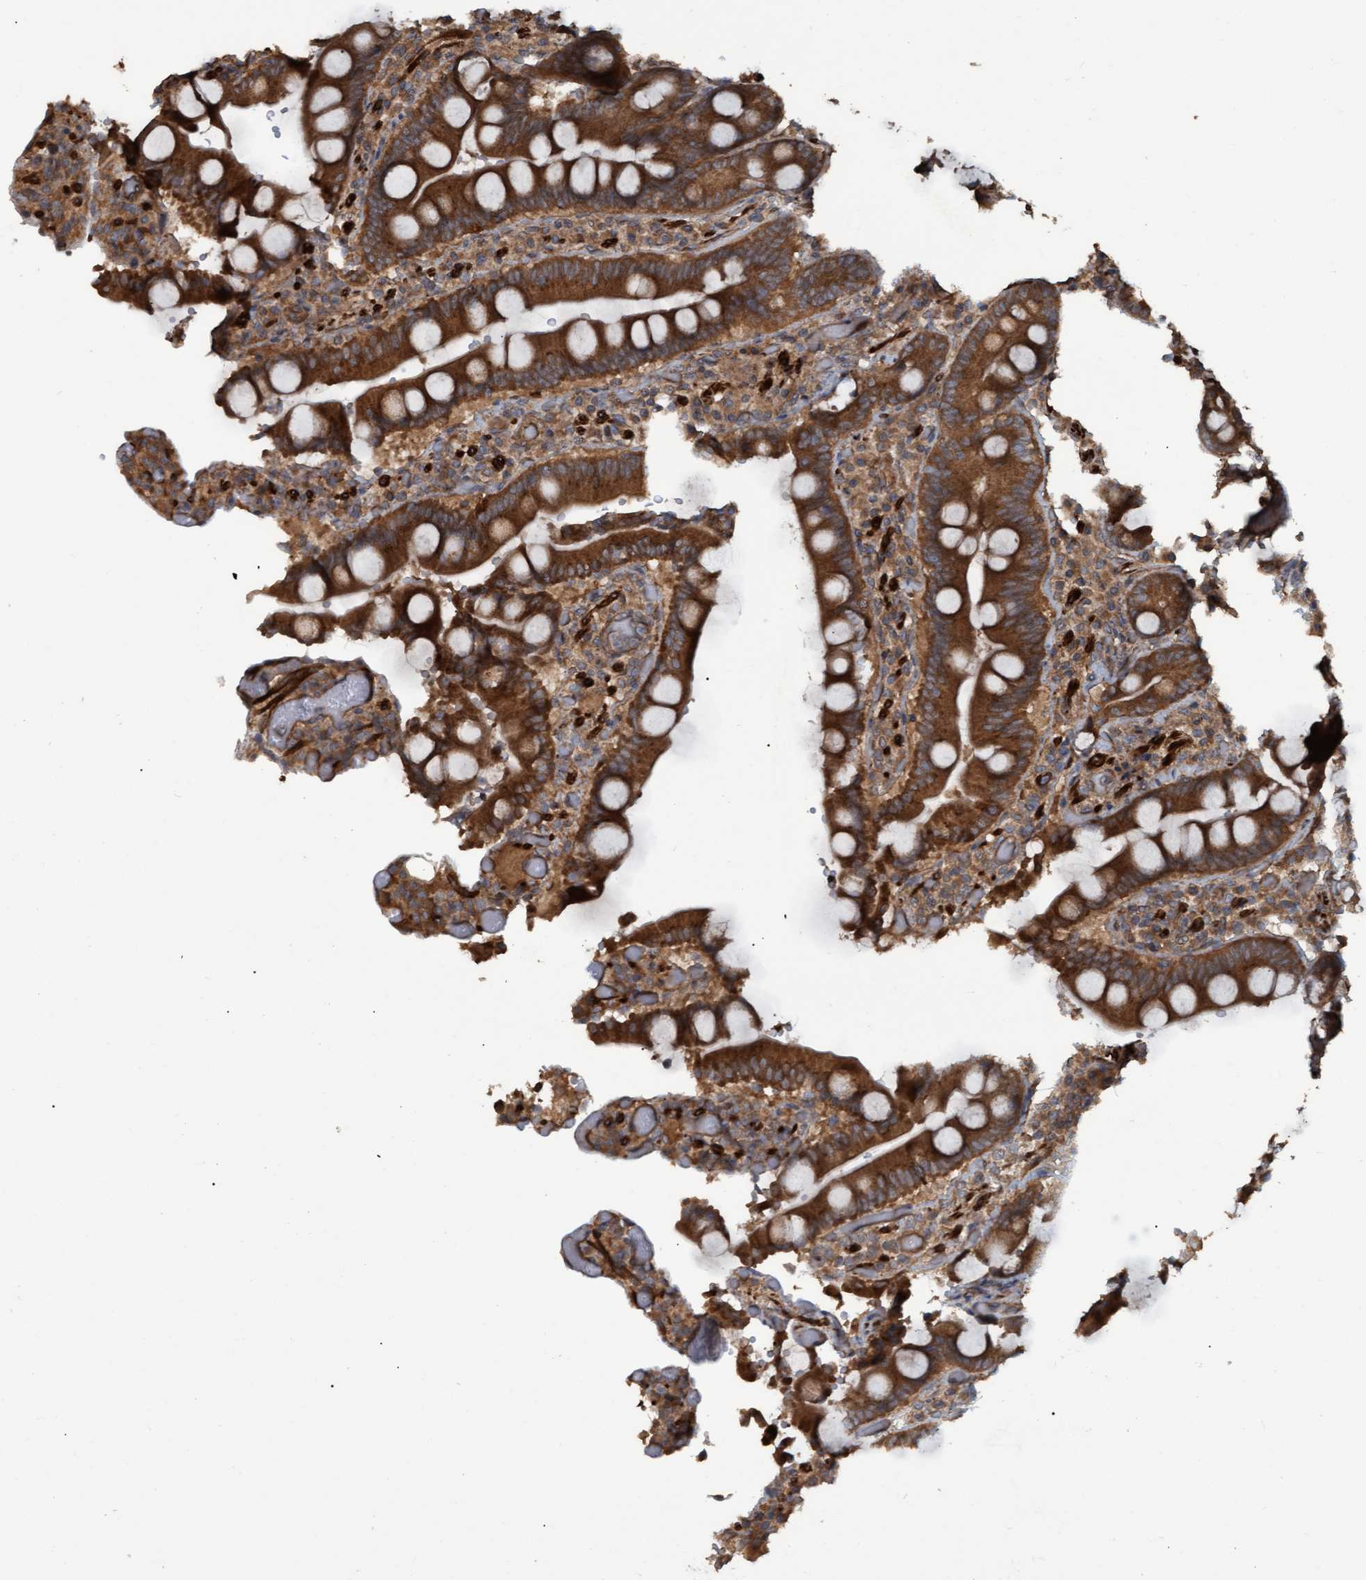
{"staining": {"intensity": "strong", "quantity": ">75%", "location": "cytoplasmic/membranous"}, "tissue": "duodenum", "cell_type": "Glandular cells", "image_type": "normal", "snomed": [{"axis": "morphology", "description": "Normal tissue, NOS"}, {"axis": "topography", "description": "Small intestine, NOS"}], "caption": "Strong cytoplasmic/membranous staining is identified in approximately >75% of glandular cells in normal duodenum.", "gene": "GGT6", "patient": {"sex": "female", "age": 71}}